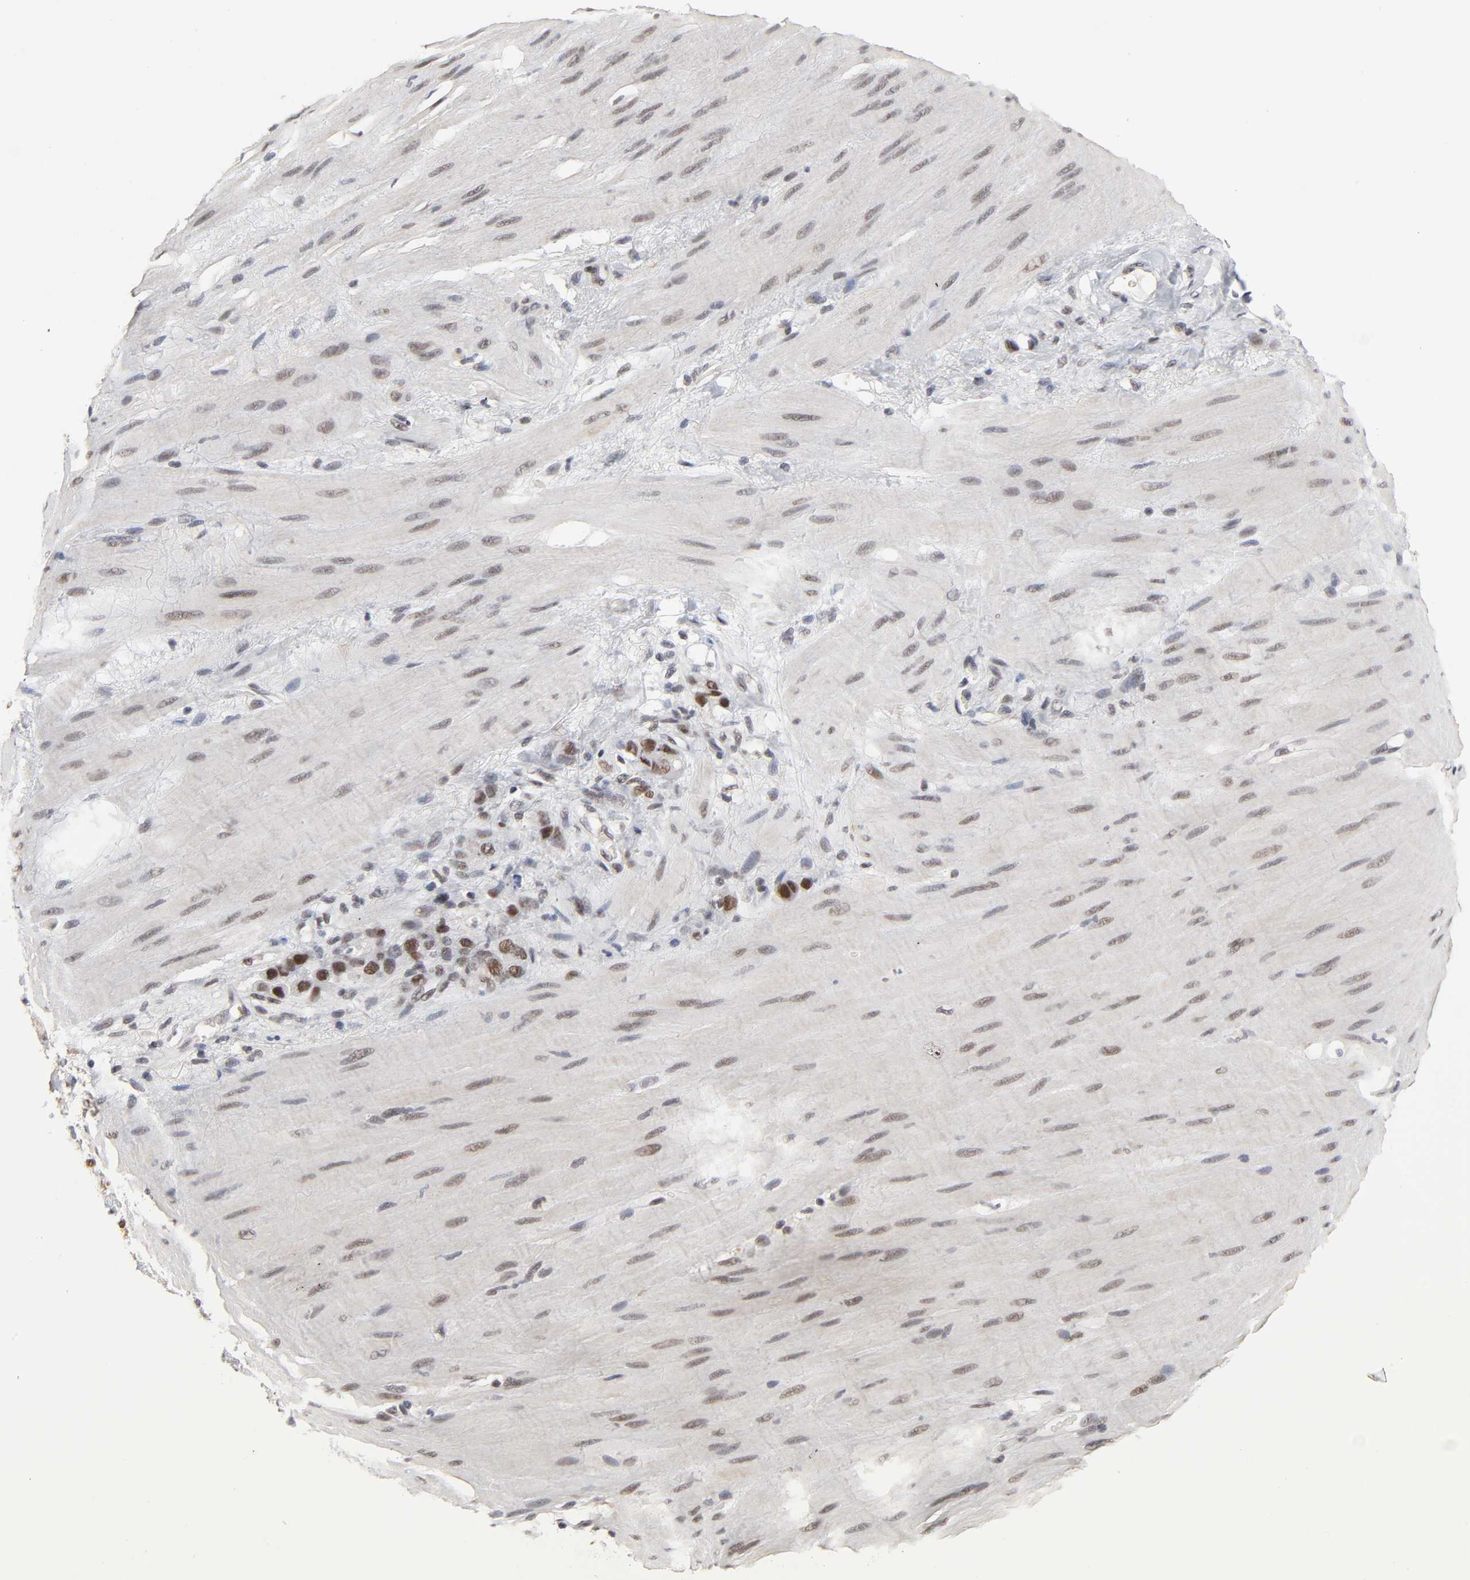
{"staining": {"intensity": "strong", "quantity": ">75%", "location": "nuclear"}, "tissue": "stomach cancer", "cell_type": "Tumor cells", "image_type": "cancer", "snomed": [{"axis": "morphology", "description": "Adenocarcinoma, NOS"}, {"axis": "topography", "description": "Stomach"}], "caption": "Tumor cells display high levels of strong nuclear positivity in approximately >75% of cells in stomach adenocarcinoma.", "gene": "TRIM33", "patient": {"sex": "male", "age": 82}}